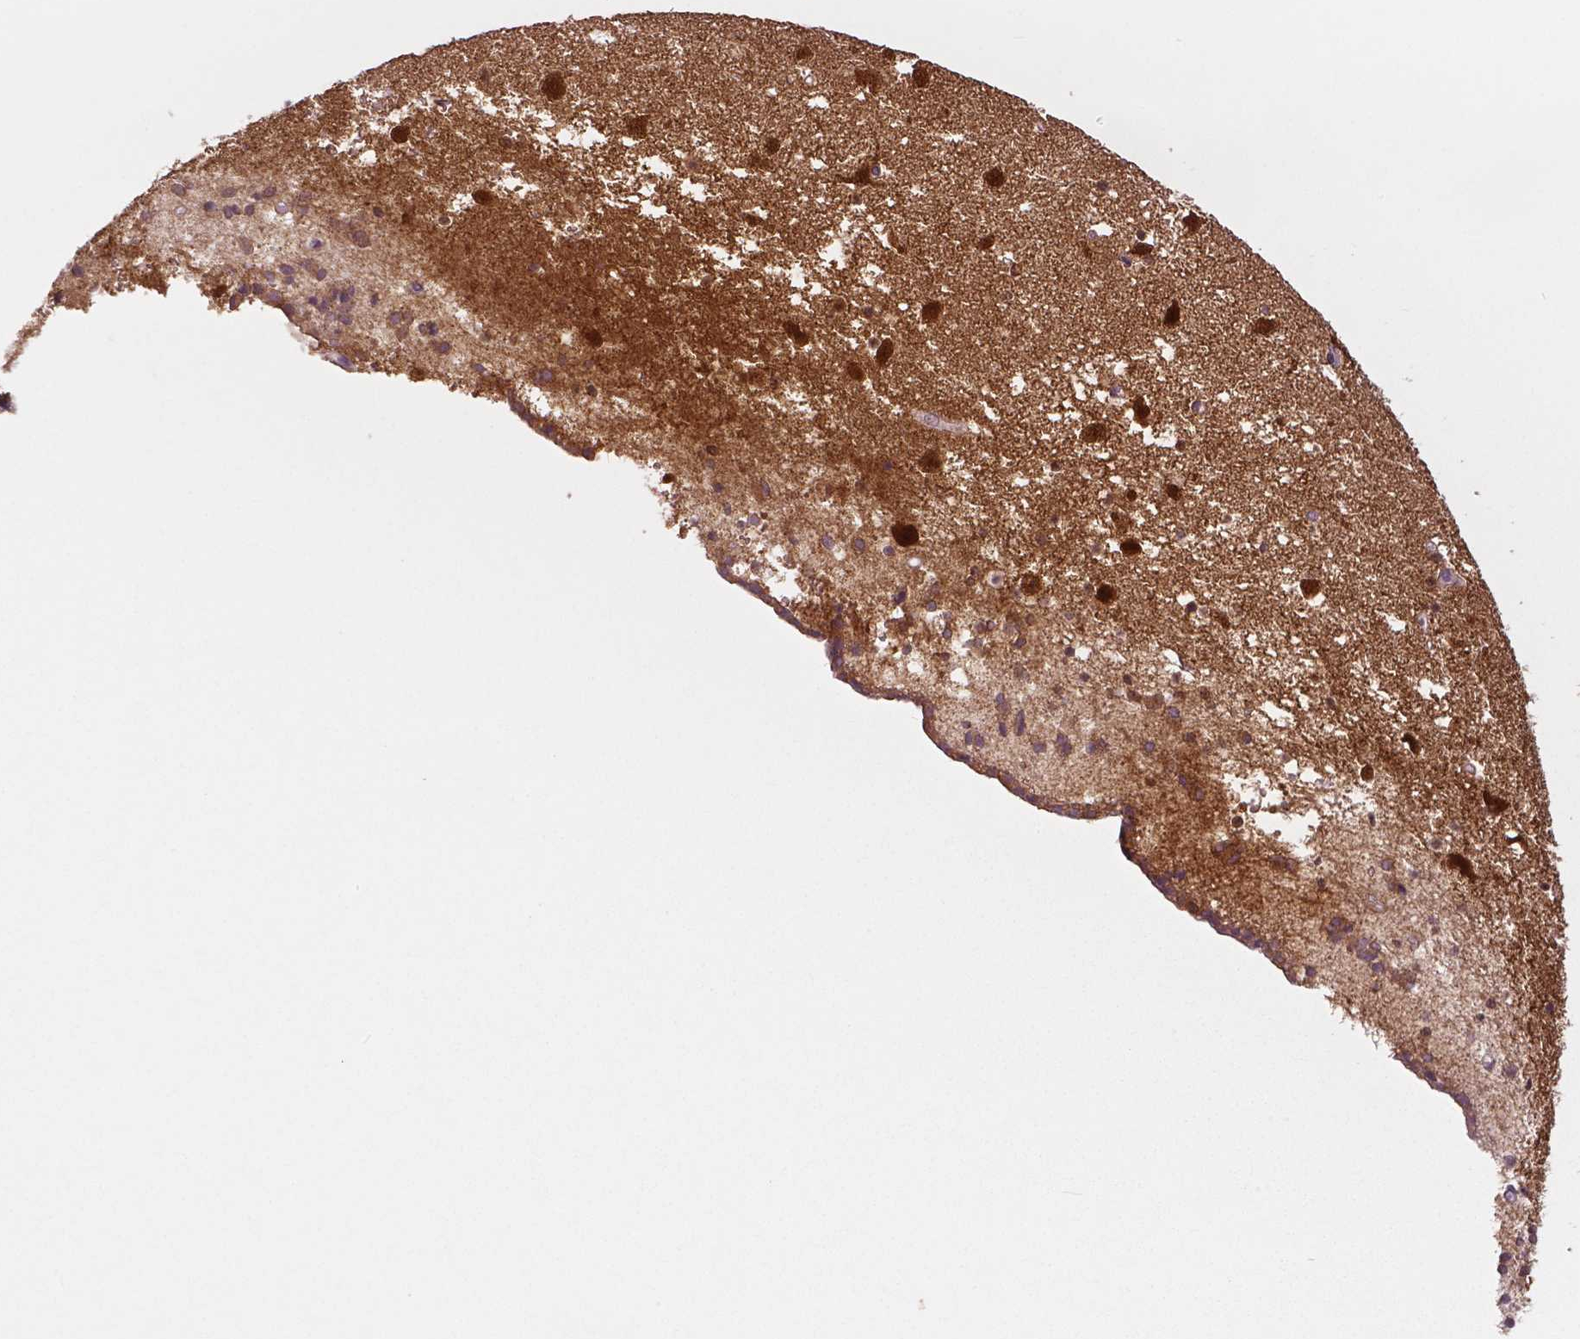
{"staining": {"intensity": "moderate", "quantity": ">75%", "location": "cytoplasmic/membranous,nuclear"}, "tissue": "caudate", "cell_type": "Glial cells", "image_type": "normal", "snomed": [{"axis": "morphology", "description": "Normal tissue, NOS"}, {"axis": "topography", "description": "Lateral ventricle wall"}], "caption": "This image shows IHC staining of benign caudate, with medium moderate cytoplasmic/membranous,nuclear expression in about >75% of glial cells.", "gene": "NECAB1", "patient": {"sex": "female", "age": 42}}